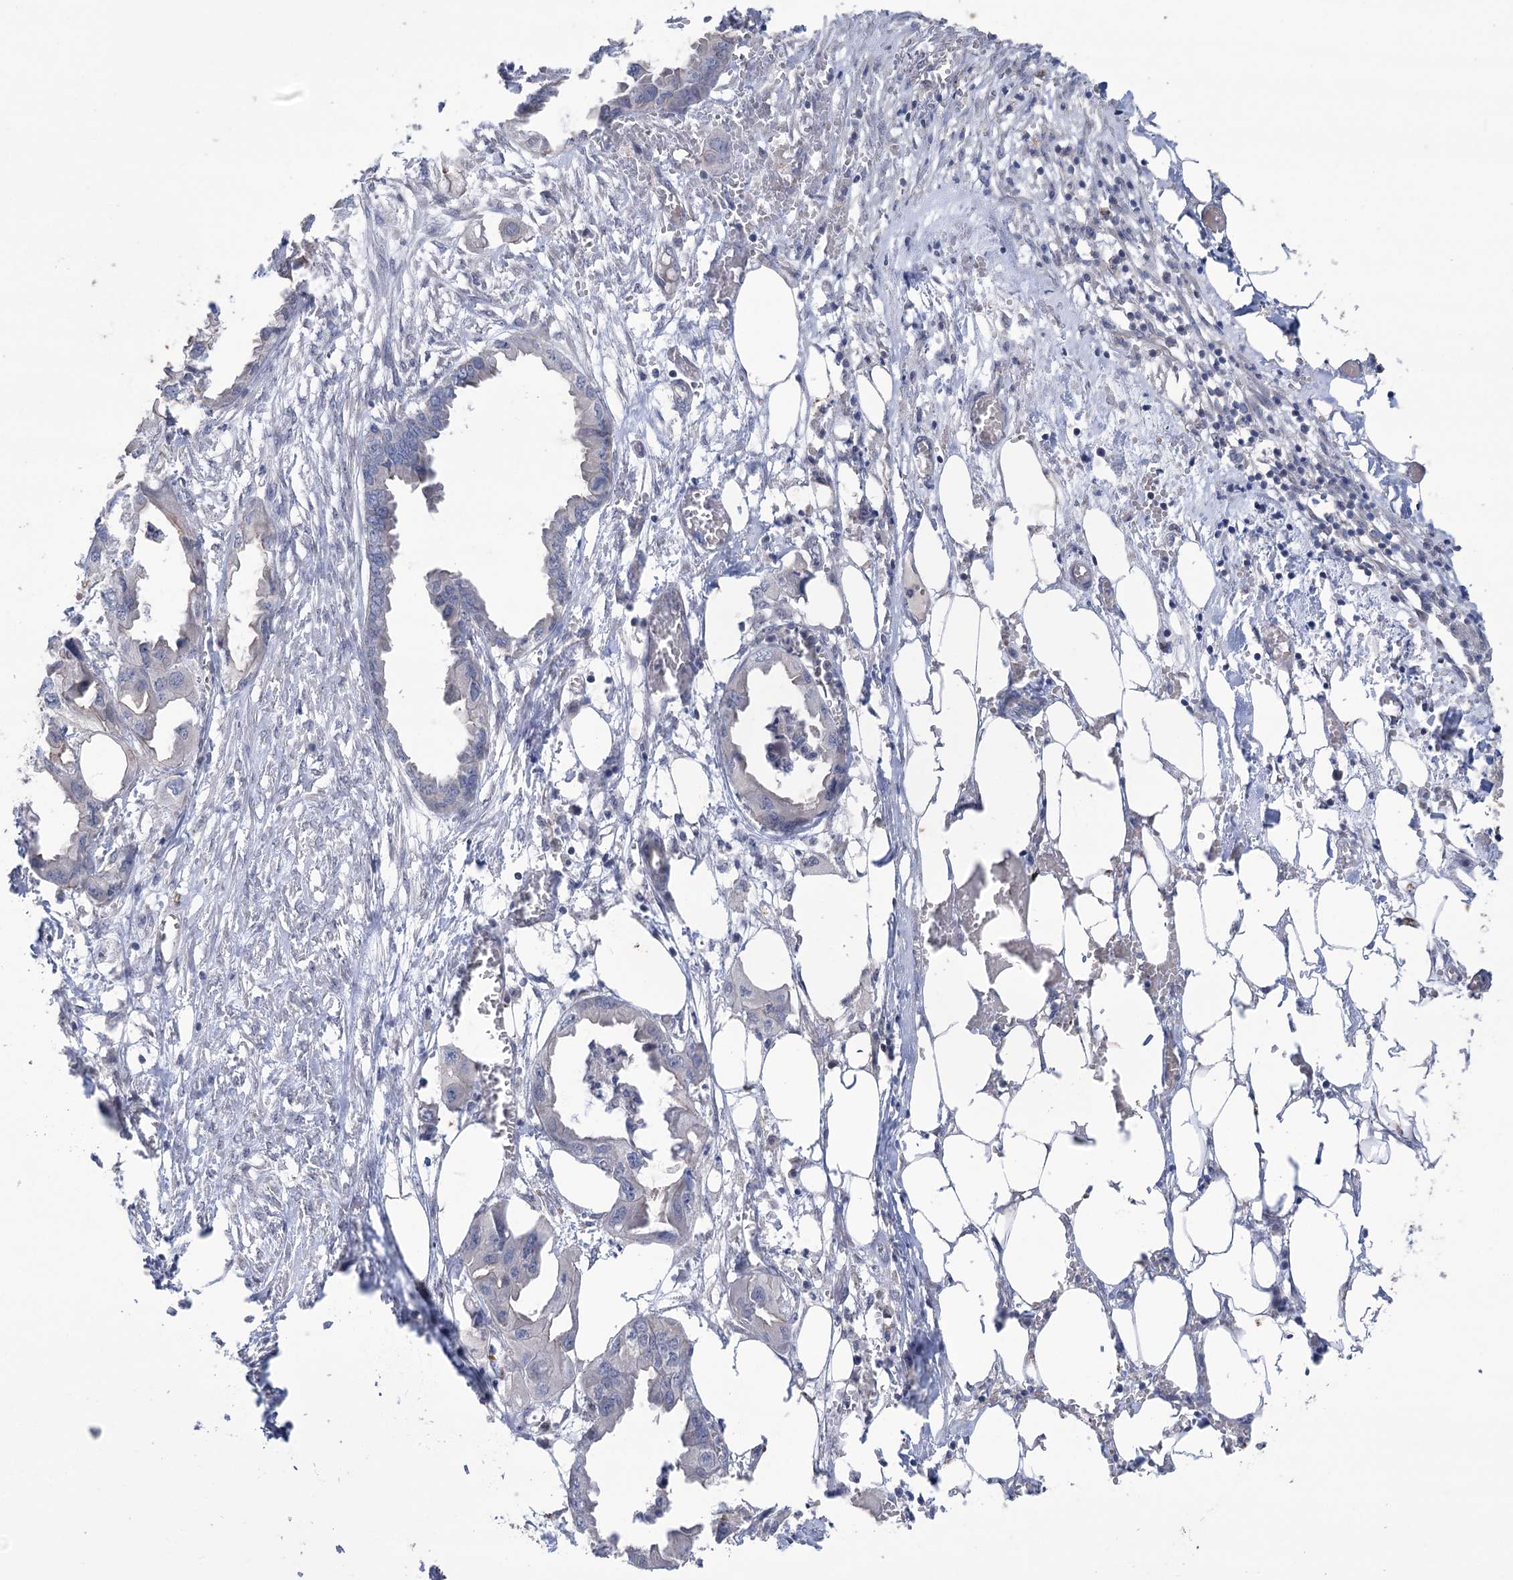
{"staining": {"intensity": "negative", "quantity": "none", "location": "none"}, "tissue": "endometrial cancer", "cell_type": "Tumor cells", "image_type": "cancer", "snomed": [{"axis": "morphology", "description": "Adenocarcinoma, NOS"}, {"axis": "morphology", "description": "Adenocarcinoma, metastatic, NOS"}, {"axis": "topography", "description": "Adipose tissue"}, {"axis": "topography", "description": "Endometrium"}], "caption": "Immunohistochemical staining of human metastatic adenocarcinoma (endometrial) reveals no significant positivity in tumor cells.", "gene": "TRIM71", "patient": {"sex": "female", "age": 67}}